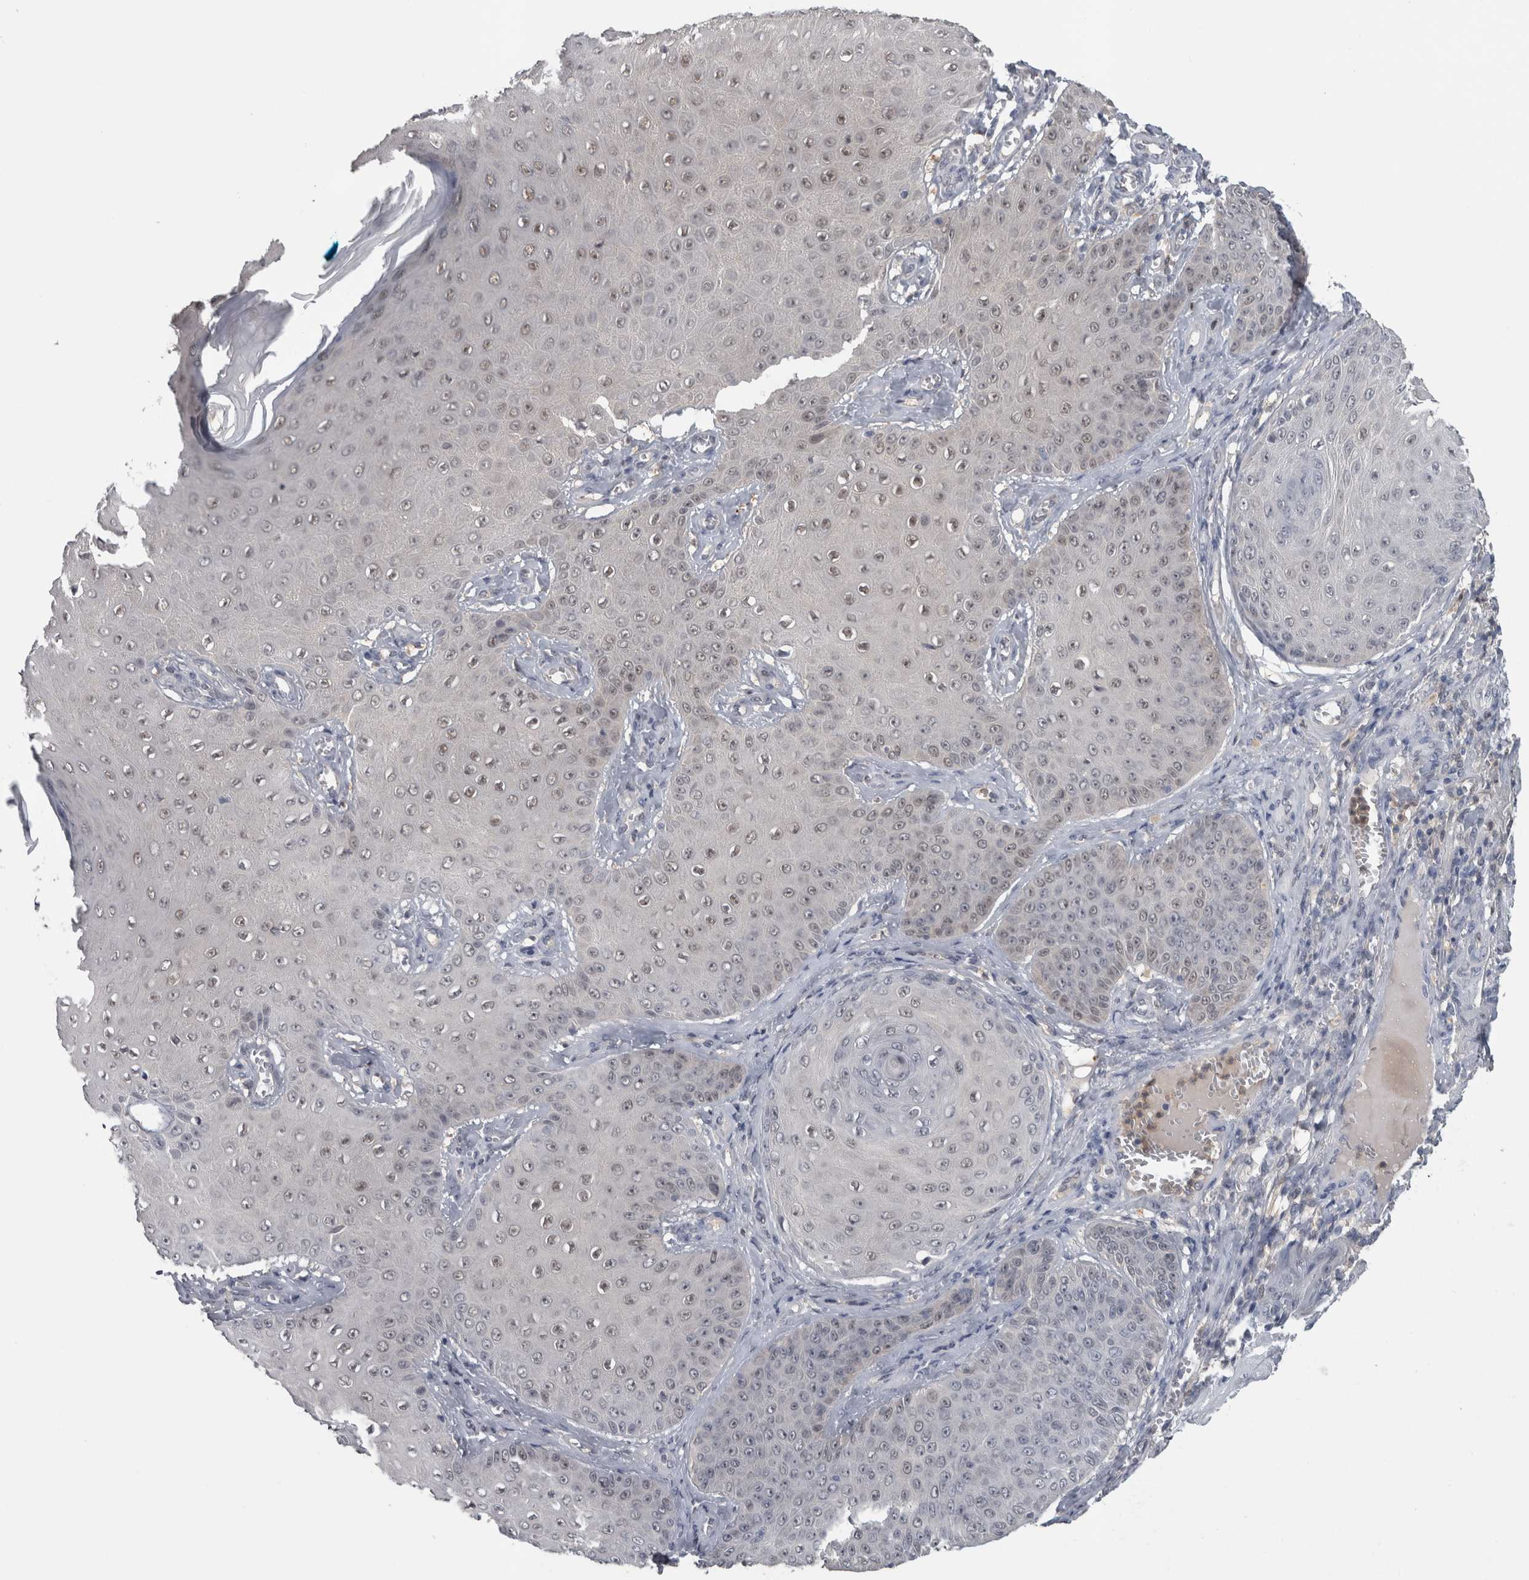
{"staining": {"intensity": "weak", "quantity": "25%-75%", "location": "nuclear"}, "tissue": "skin cancer", "cell_type": "Tumor cells", "image_type": "cancer", "snomed": [{"axis": "morphology", "description": "Squamous cell carcinoma, NOS"}, {"axis": "topography", "description": "Skin"}], "caption": "Tumor cells display weak nuclear positivity in approximately 25%-75% of cells in skin squamous cell carcinoma.", "gene": "NAPRT", "patient": {"sex": "male", "age": 74}}